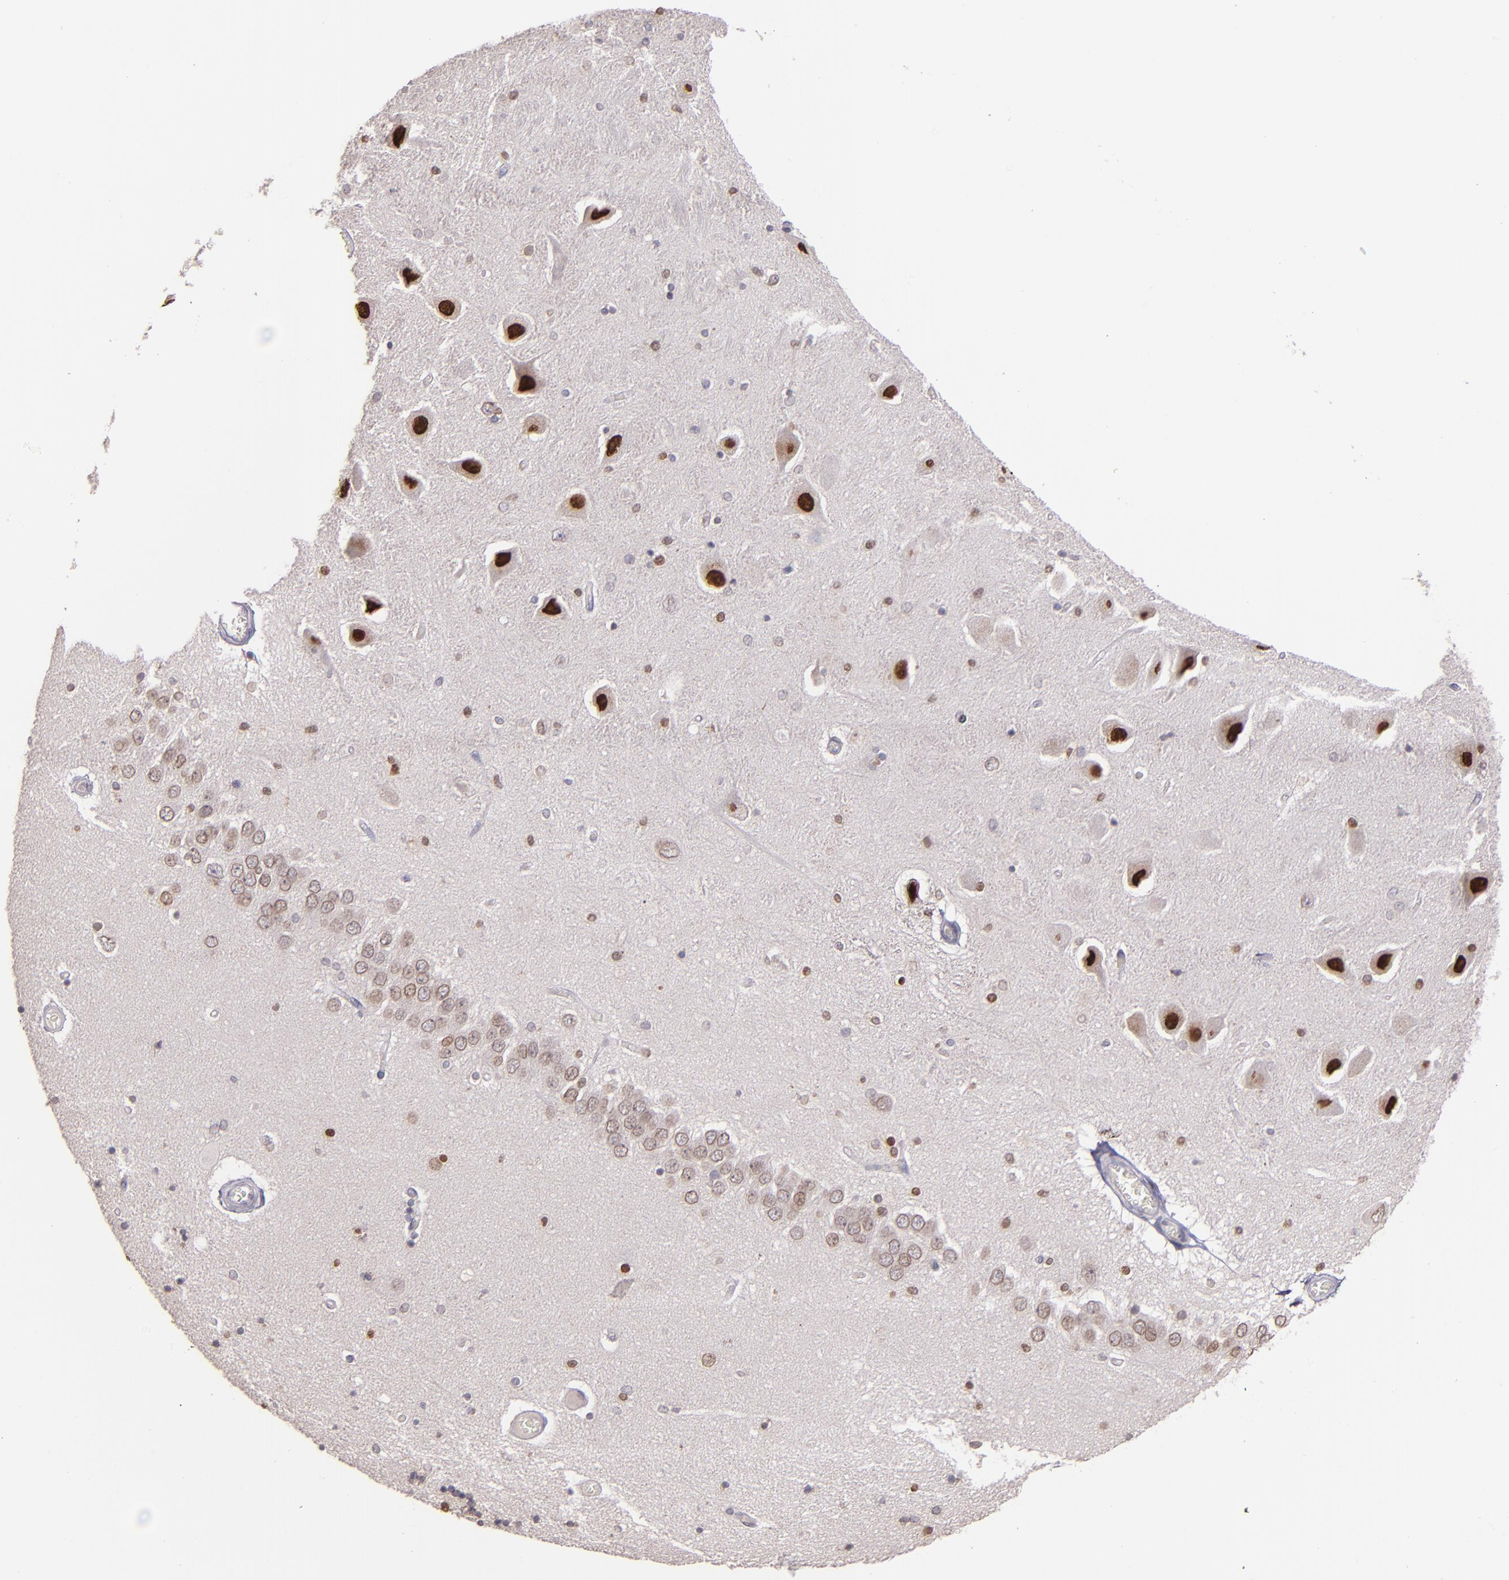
{"staining": {"intensity": "negative", "quantity": "none", "location": "none"}, "tissue": "hippocampus", "cell_type": "Glial cells", "image_type": "normal", "snomed": [{"axis": "morphology", "description": "Normal tissue, NOS"}, {"axis": "topography", "description": "Hippocampus"}], "caption": "Immunohistochemistry photomicrograph of unremarkable hippocampus: hippocampus stained with DAB shows no significant protein staining in glial cells. The staining was performed using DAB to visualize the protein expression in brown, while the nuclei were stained in blue with hematoxylin (Magnification: 20x).", "gene": "NUP62CL", "patient": {"sex": "female", "age": 54}}